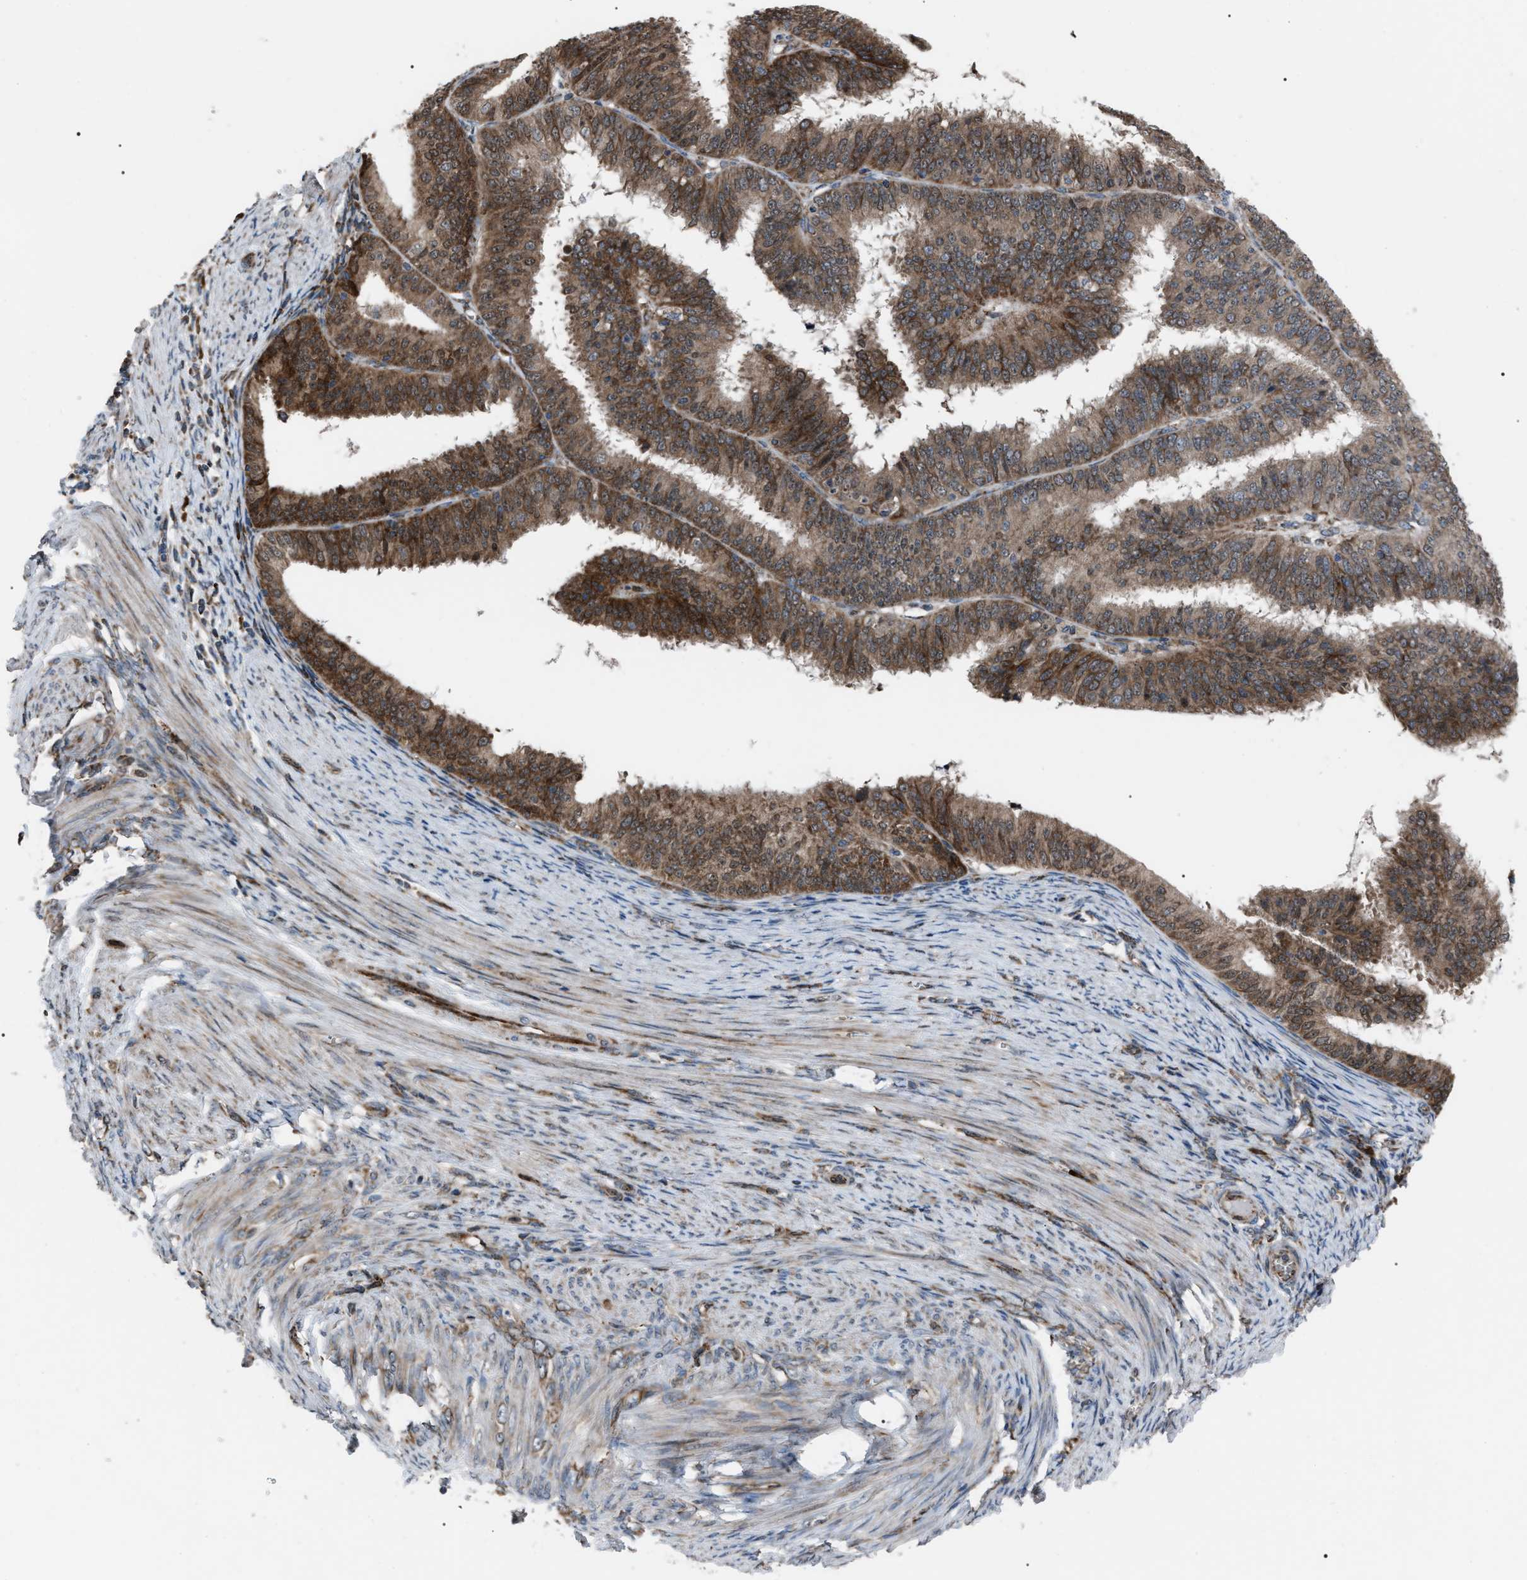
{"staining": {"intensity": "strong", "quantity": ">75%", "location": "cytoplasmic/membranous"}, "tissue": "endometrial cancer", "cell_type": "Tumor cells", "image_type": "cancer", "snomed": [{"axis": "morphology", "description": "Adenocarcinoma, NOS"}, {"axis": "topography", "description": "Endometrium"}], "caption": "Immunohistochemistry (IHC) of human endometrial cancer (adenocarcinoma) reveals high levels of strong cytoplasmic/membranous expression in about >75% of tumor cells.", "gene": "AGO2", "patient": {"sex": "female", "age": 70}}